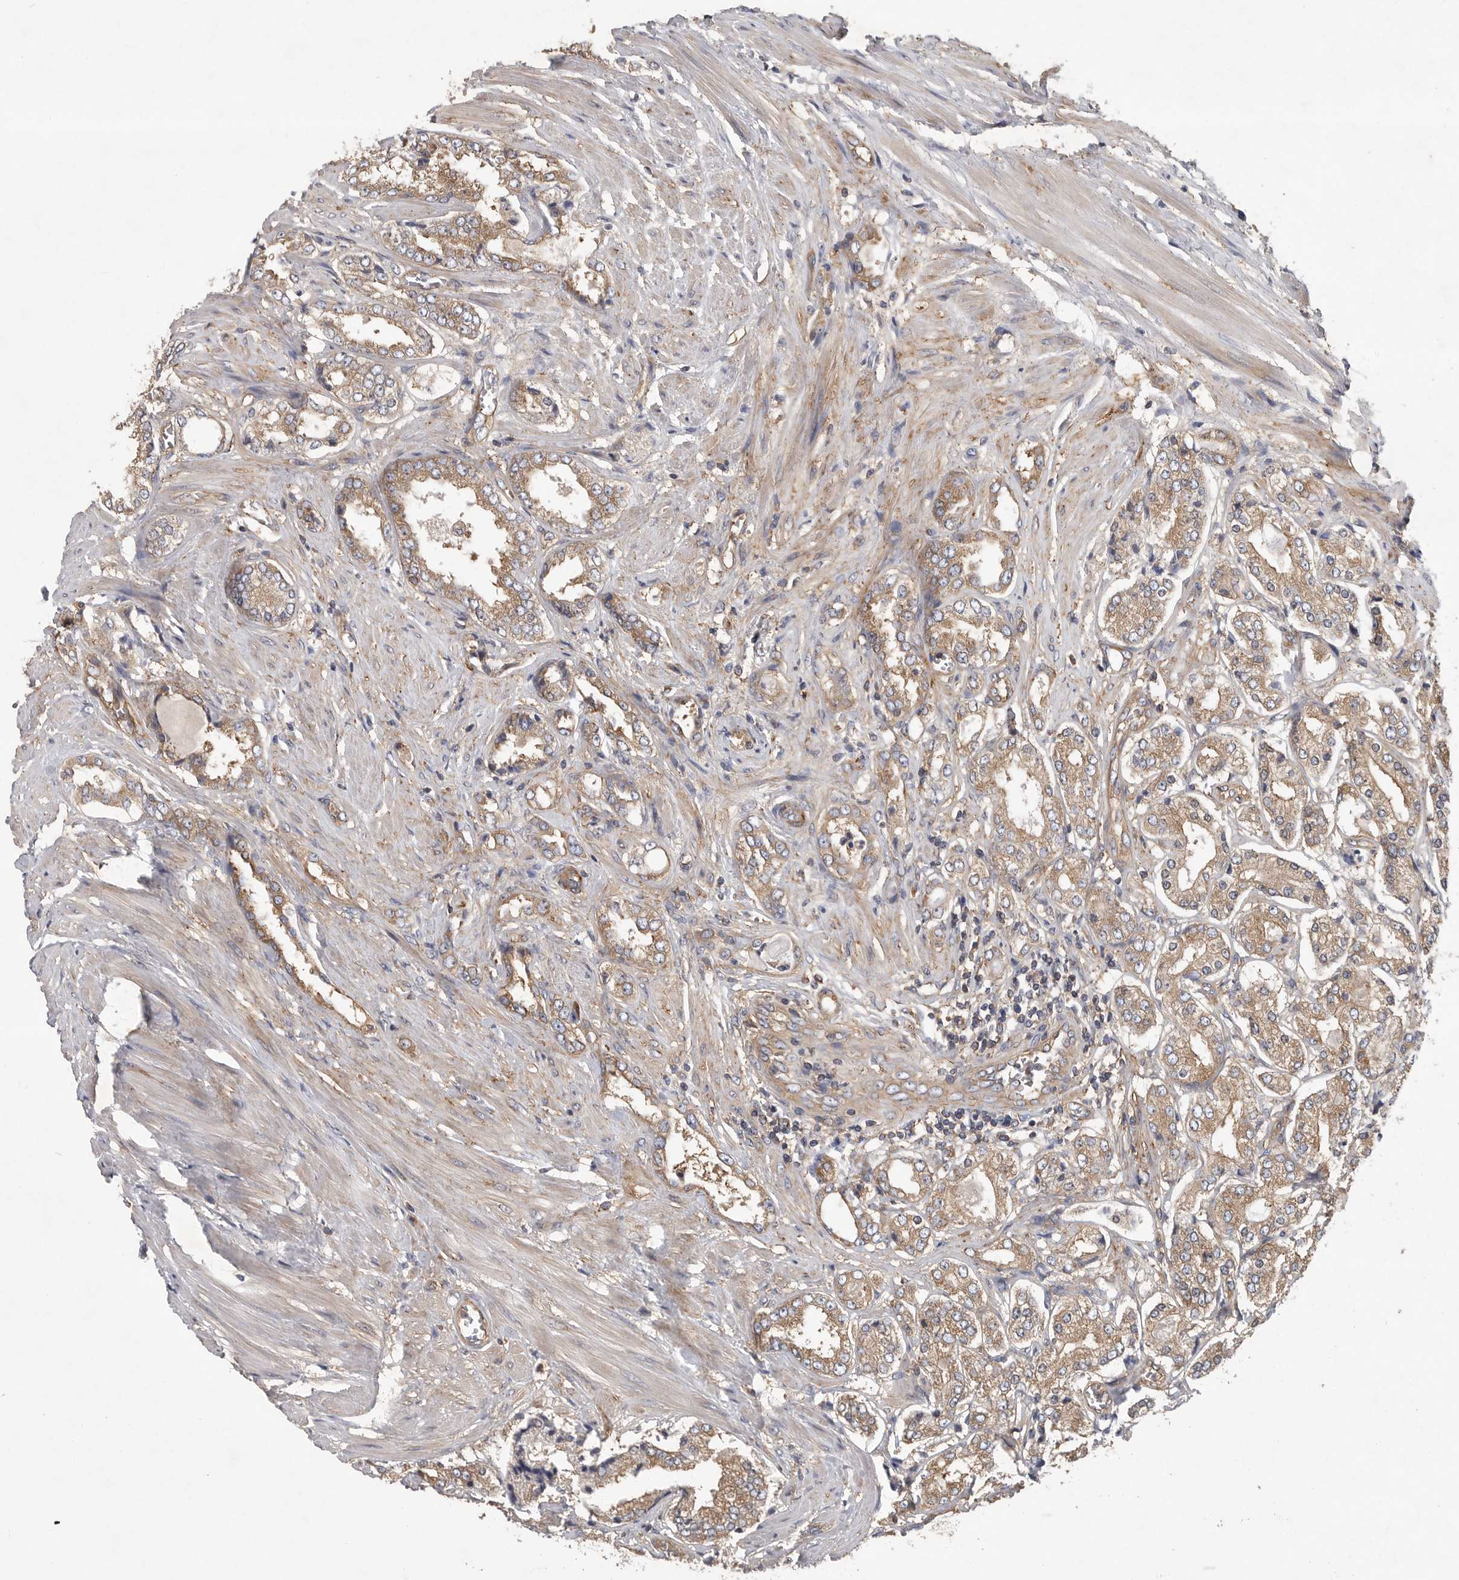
{"staining": {"intensity": "moderate", "quantity": ">75%", "location": "cytoplasmic/membranous"}, "tissue": "prostate cancer", "cell_type": "Tumor cells", "image_type": "cancer", "snomed": [{"axis": "morphology", "description": "Adenocarcinoma, Low grade"}, {"axis": "topography", "description": "Prostate"}], "caption": "A histopathology image of human prostate cancer (adenocarcinoma (low-grade)) stained for a protein demonstrates moderate cytoplasmic/membranous brown staining in tumor cells.", "gene": "OXR1", "patient": {"sex": "male", "age": 62}}